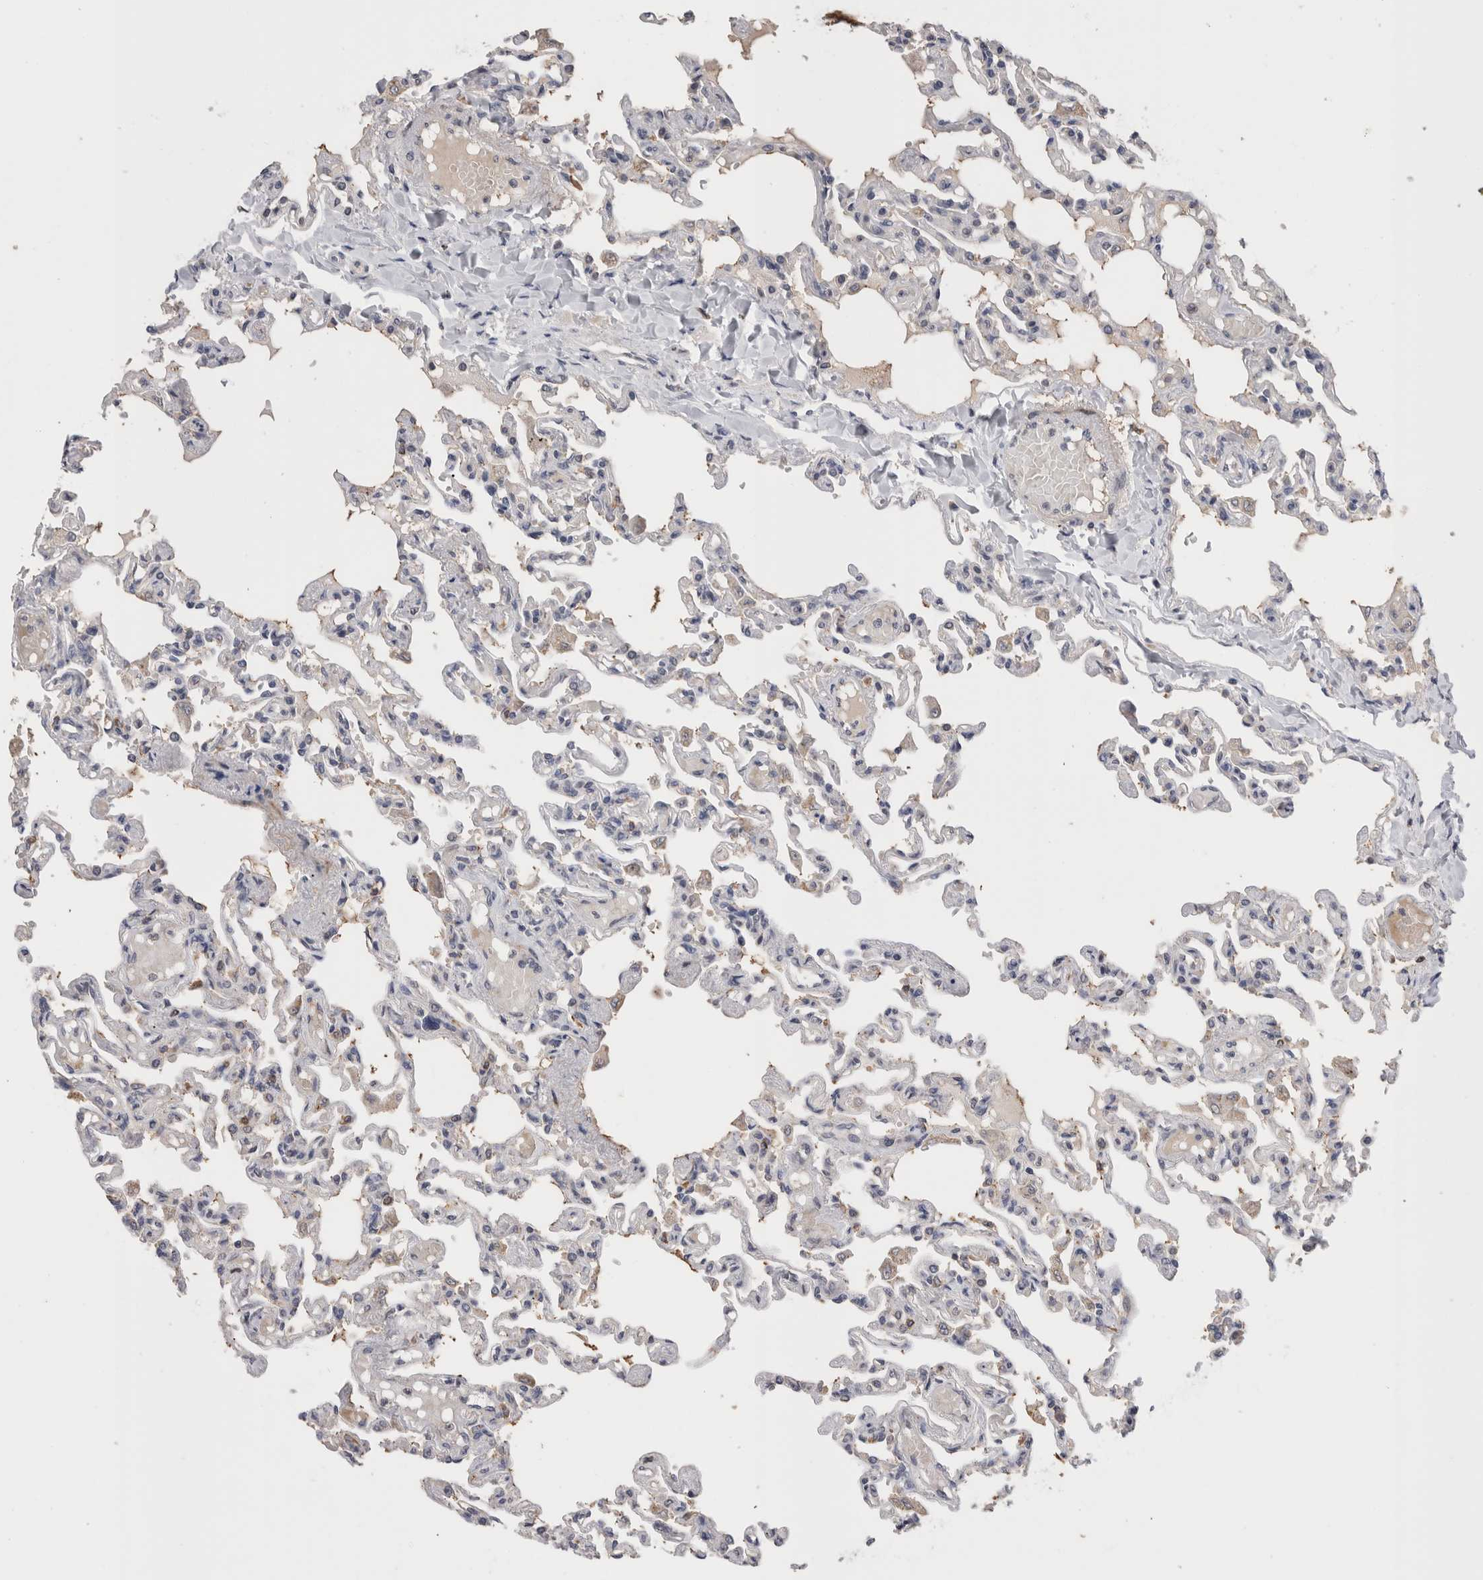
{"staining": {"intensity": "weak", "quantity": "<25%", "location": "cytoplasmic/membranous"}, "tissue": "lung", "cell_type": "Alveolar cells", "image_type": "normal", "snomed": [{"axis": "morphology", "description": "Normal tissue, NOS"}, {"axis": "topography", "description": "Lung"}], "caption": "IHC photomicrograph of unremarkable lung: human lung stained with DAB (3,3'-diaminobenzidine) exhibits no significant protein staining in alveolar cells.", "gene": "CRYBG1", "patient": {"sex": "male", "age": 21}}